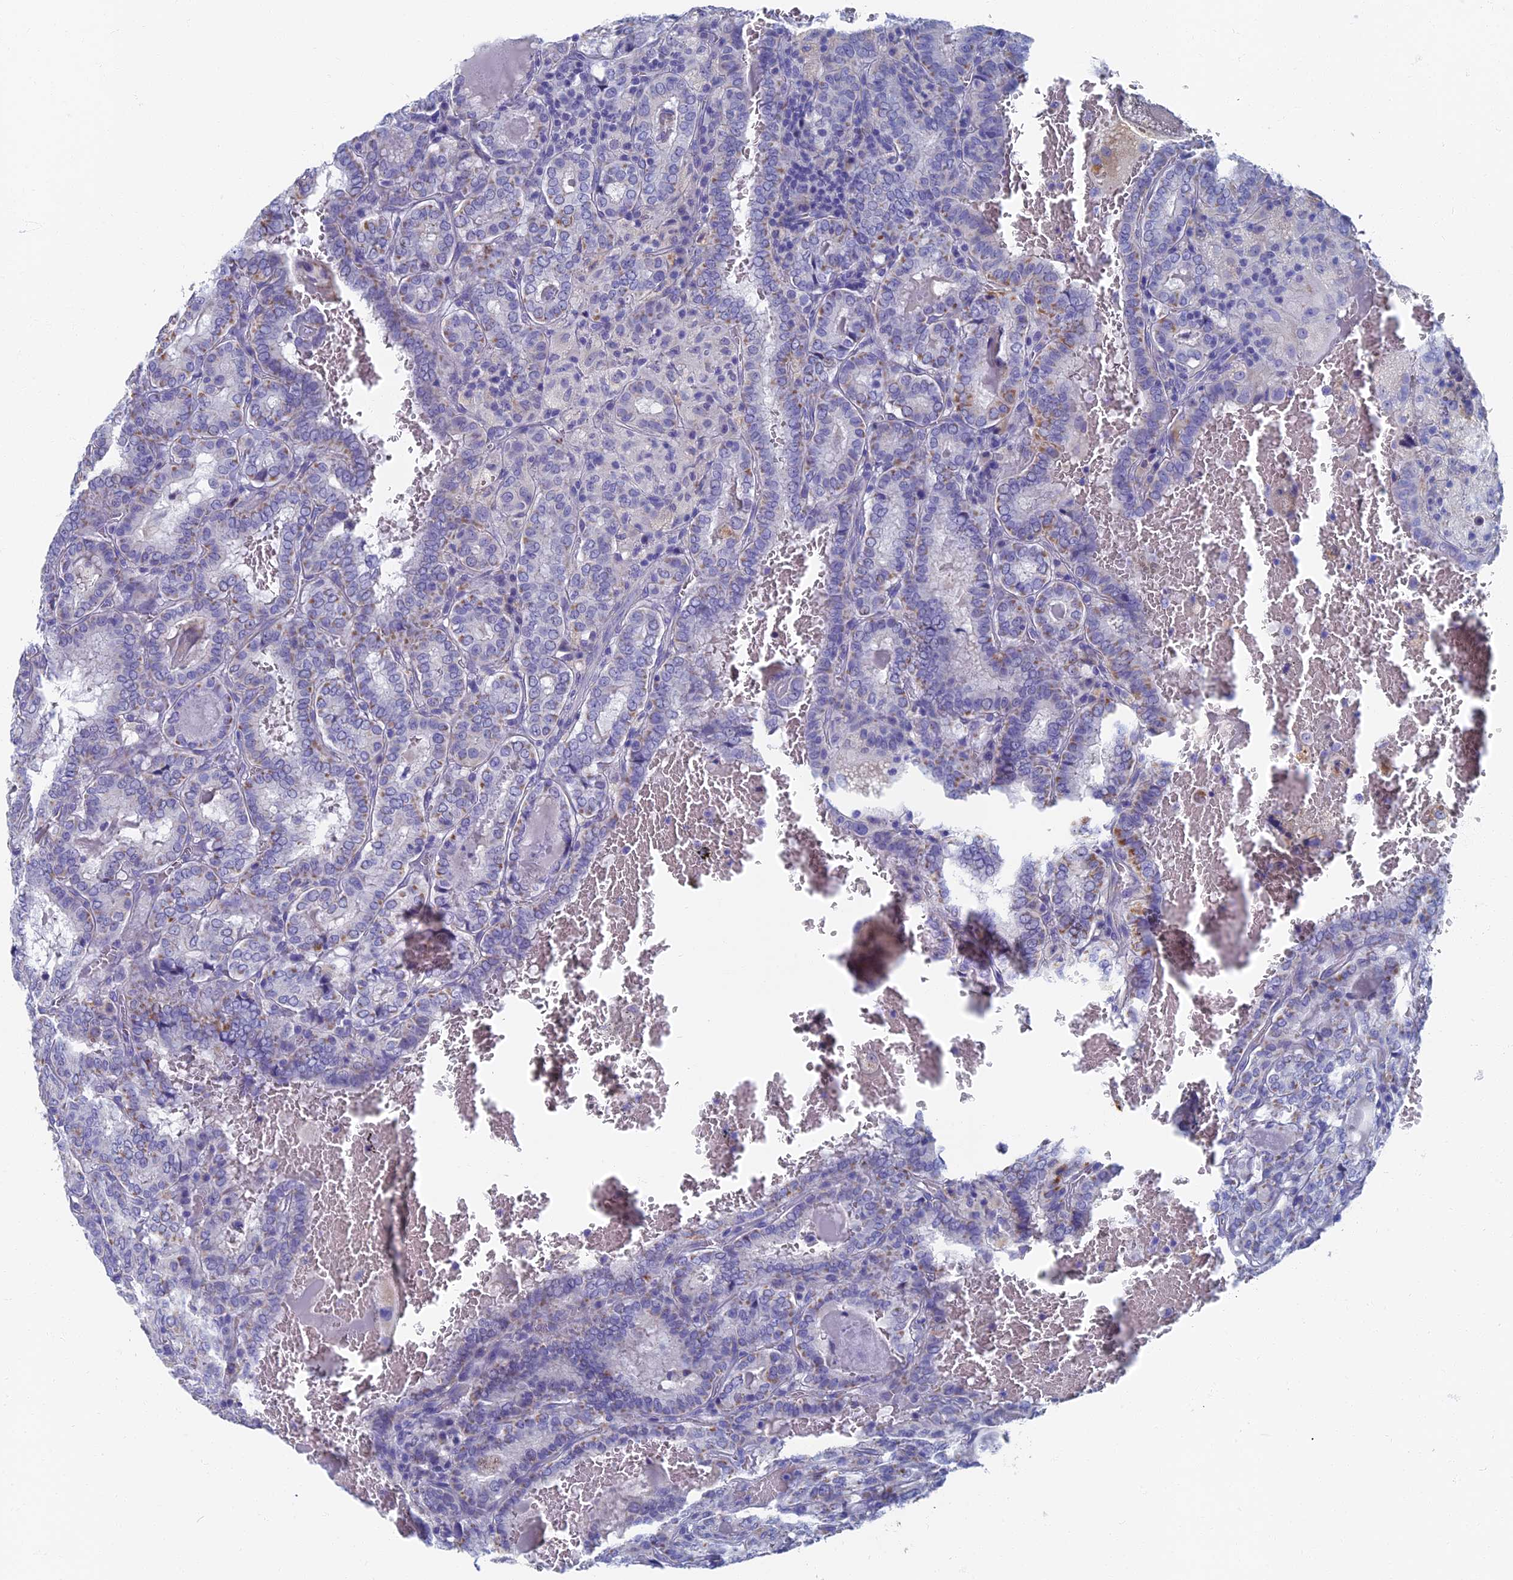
{"staining": {"intensity": "moderate", "quantity": "<25%", "location": "cytoplasmic/membranous"}, "tissue": "thyroid cancer", "cell_type": "Tumor cells", "image_type": "cancer", "snomed": [{"axis": "morphology", "description": "Papillary adenocarcinoma, NOS"}, {"axis": "topography", "description": "Thyroid gland"}], "caption": "Moderate cytoplasmic/membranous protein expression is identified in about <25% of tumor cells in papillary adenocarcinoma (thyroid).", "gene": "OAT", "patient": {"sex": "female", "age": 72}}